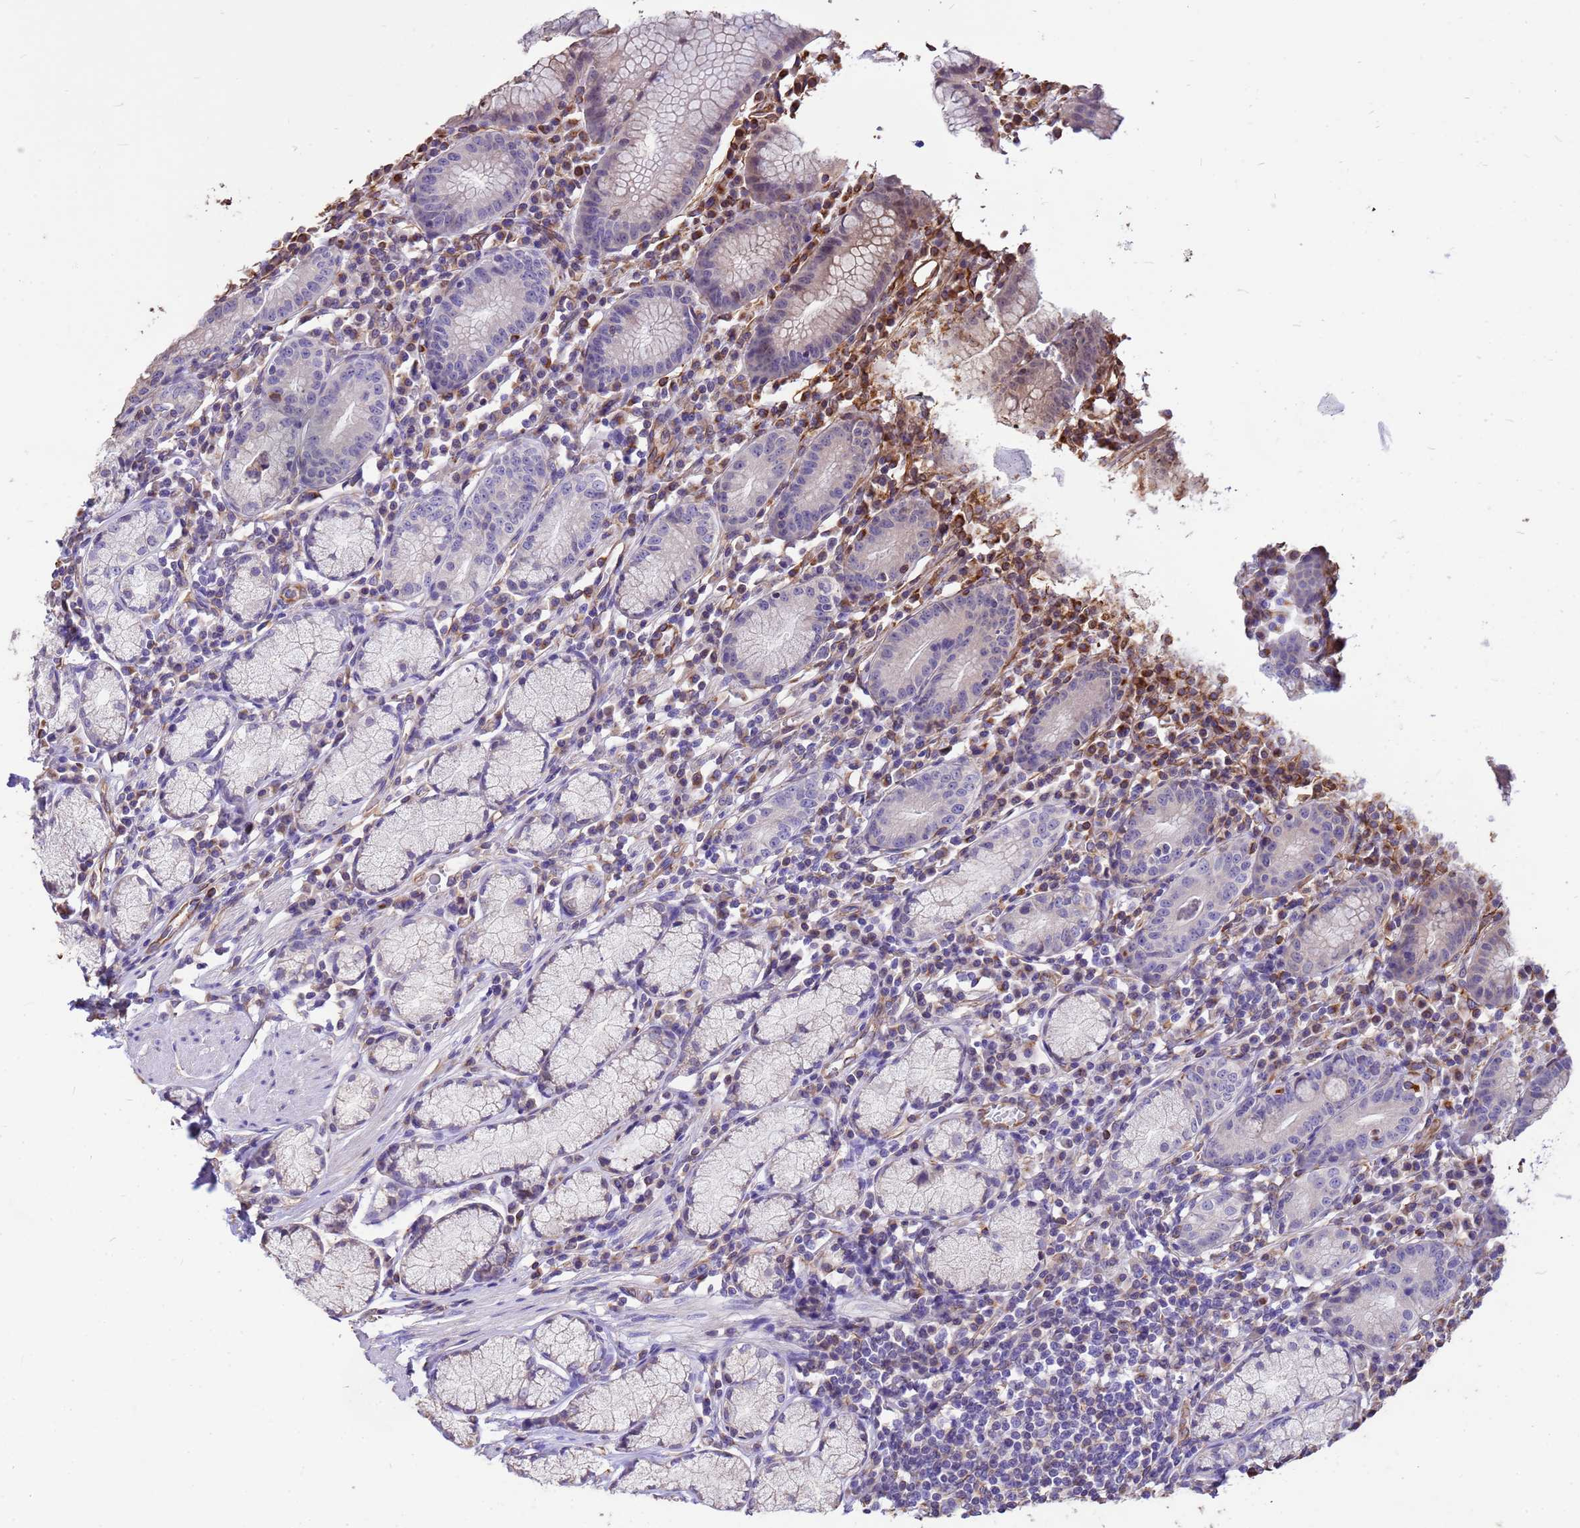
{"staining": {"intensity": "weak", "quantity": "<25%", "location": "cytoplasmic/membranous"}, "tissue": "stomach", "cell_type": "Glandular cells", "image_type": "normal", "snomed": [{"axis": "morphology", "description": "Normal tissue, NOS"}, {"axis": "topography", "description": "Stomach"}], "caption": "This is an IHC image of normal human stomach. There is no expression in glandular cells.", "gene": "TCEAL3", "patient": {"sex": "male", "age": 55}}